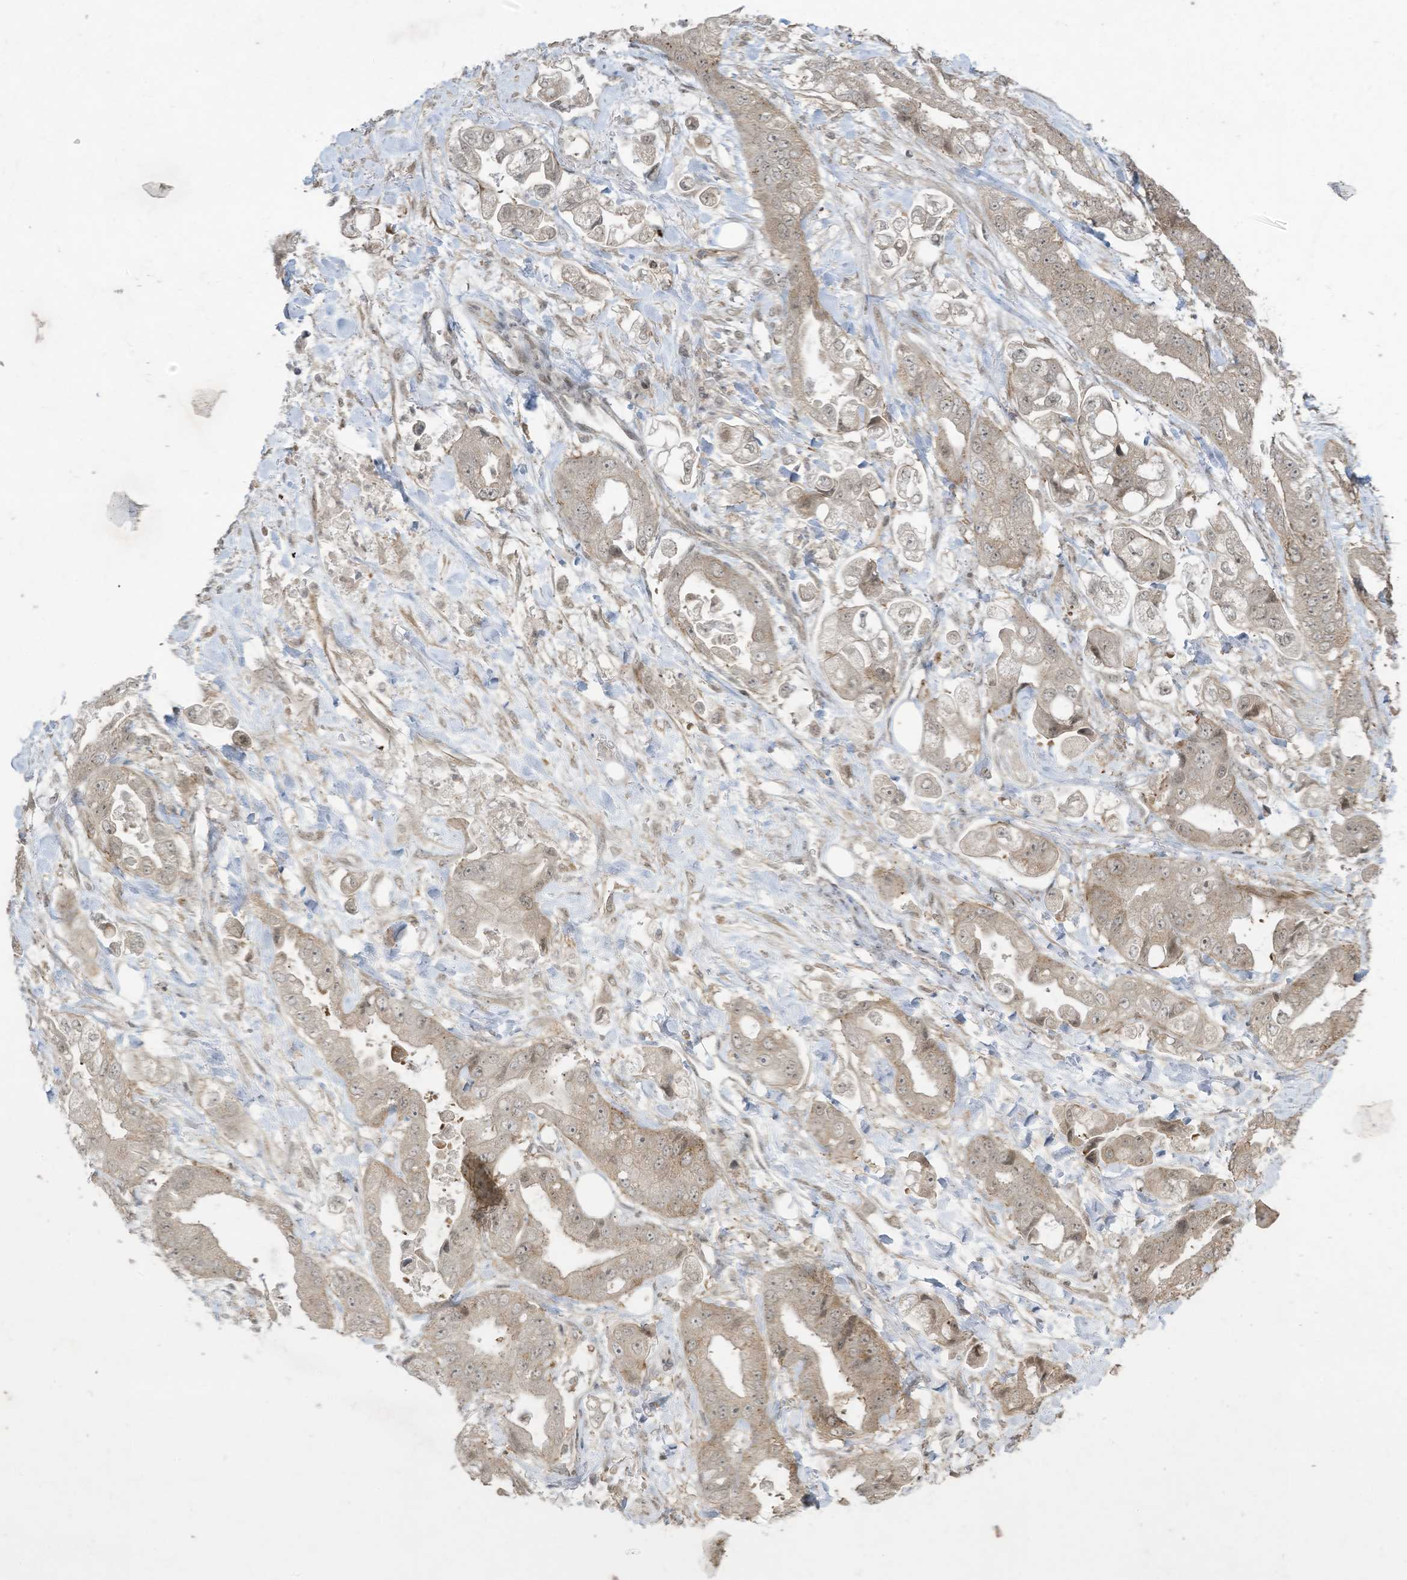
{"staining": {"intensity": "weak", "quantity": "<25%", "location": "cytoplasmic/membranous"}, "tissue": "stomach cancer", "cell_type": "Tumor cells", "image_type": "cancer", "snomed": [{"axis": "morphology", "description": "Adenocarcinoma, NOS"}, {"axis": "topography", "description": "Stomach"}], "caption": "The immunohistochemistry photomicrograph has no significant staining in tumor cells of stomach cancer (adenocarcinoma) tissue.", "gene": "ZNF263", "patient": {"sex": "male", "age": 62}}